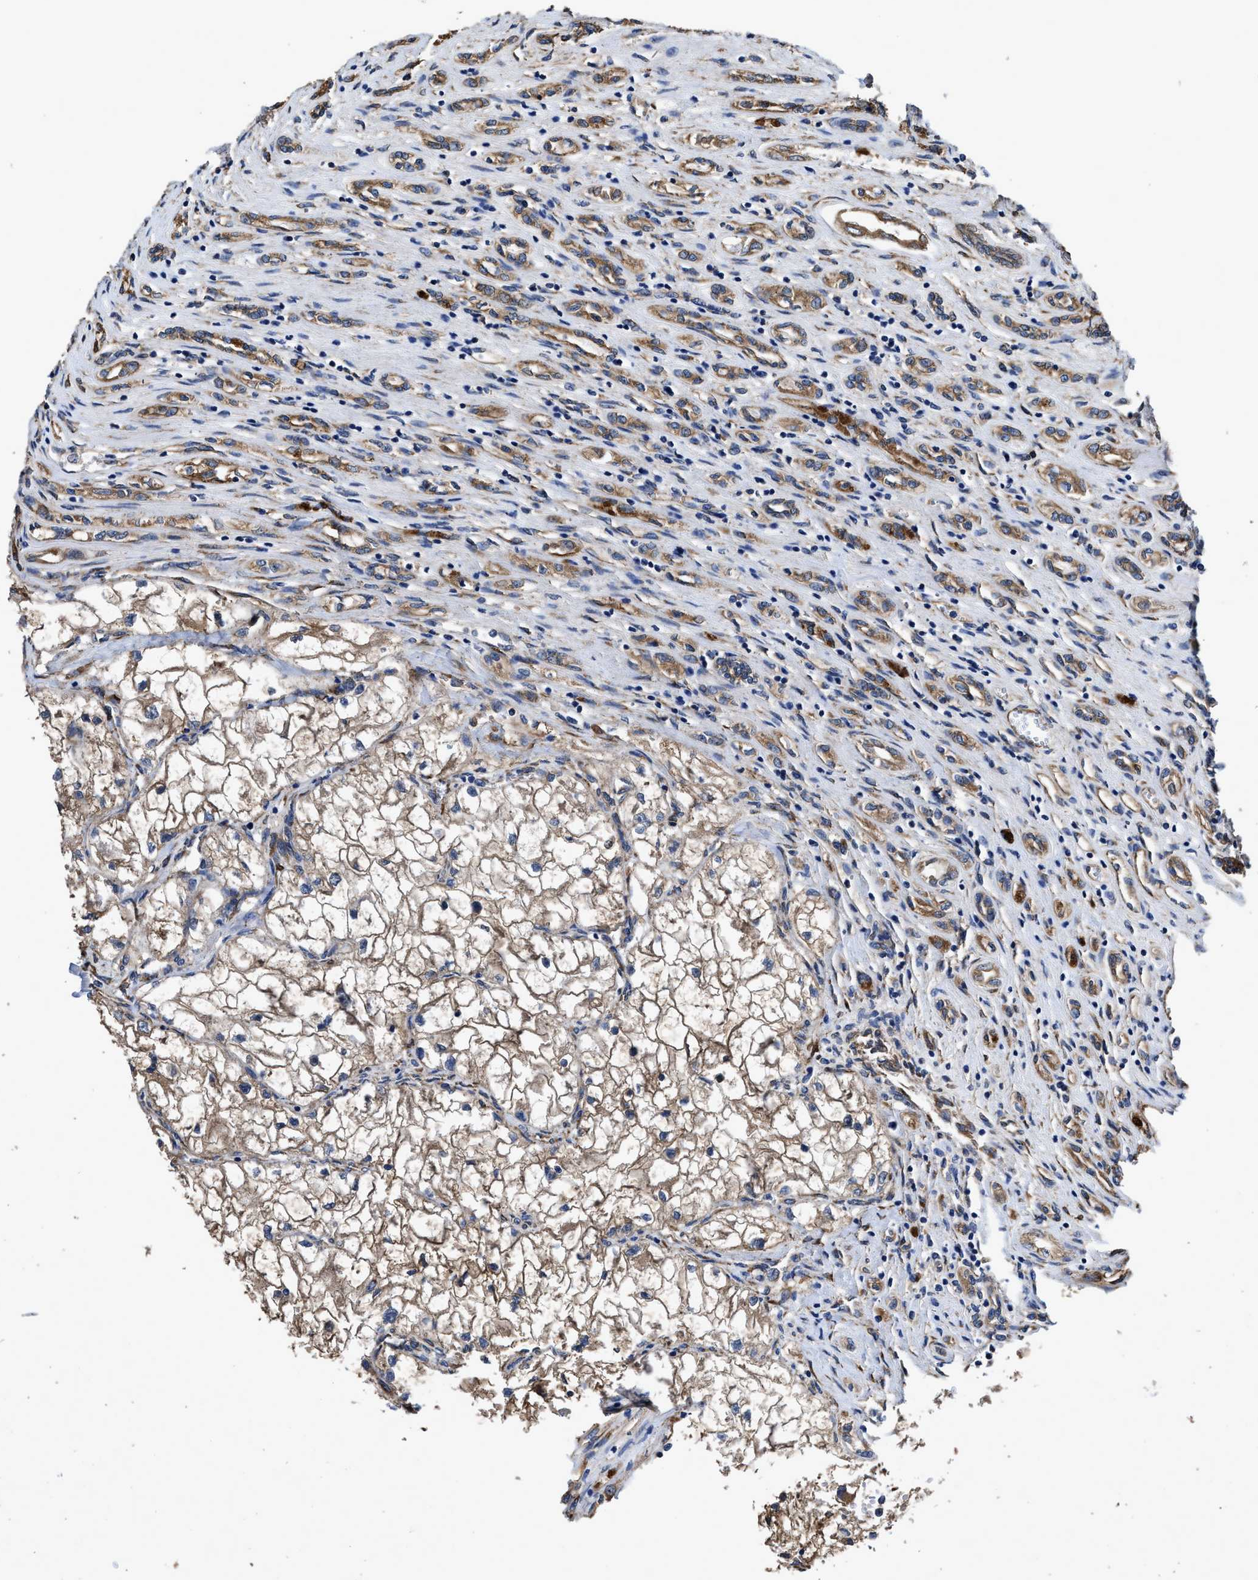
{"staining": {"intensity": "weak", "quantity": "25%-75%", "location": "cytoplasmic/membranous"}, "tissue": "renal cancer", "cell_type": "Tumor cells", "image_type": "cancer", "snomed": [{"axis": "morphology", "description": "Adenocarcinoma, NOS"}, {"axis": "topography", "description": "Kidney"}], "caption": "An image showing weak cytoplasmic/membranous staining in approximately 25%-75% of tumor cells in renal cancer (adenocarcinoma), as visualized by brown immunohistochemical staining.", "gene": "IDNK", "patient": {"sex": "female", "age": 70}}